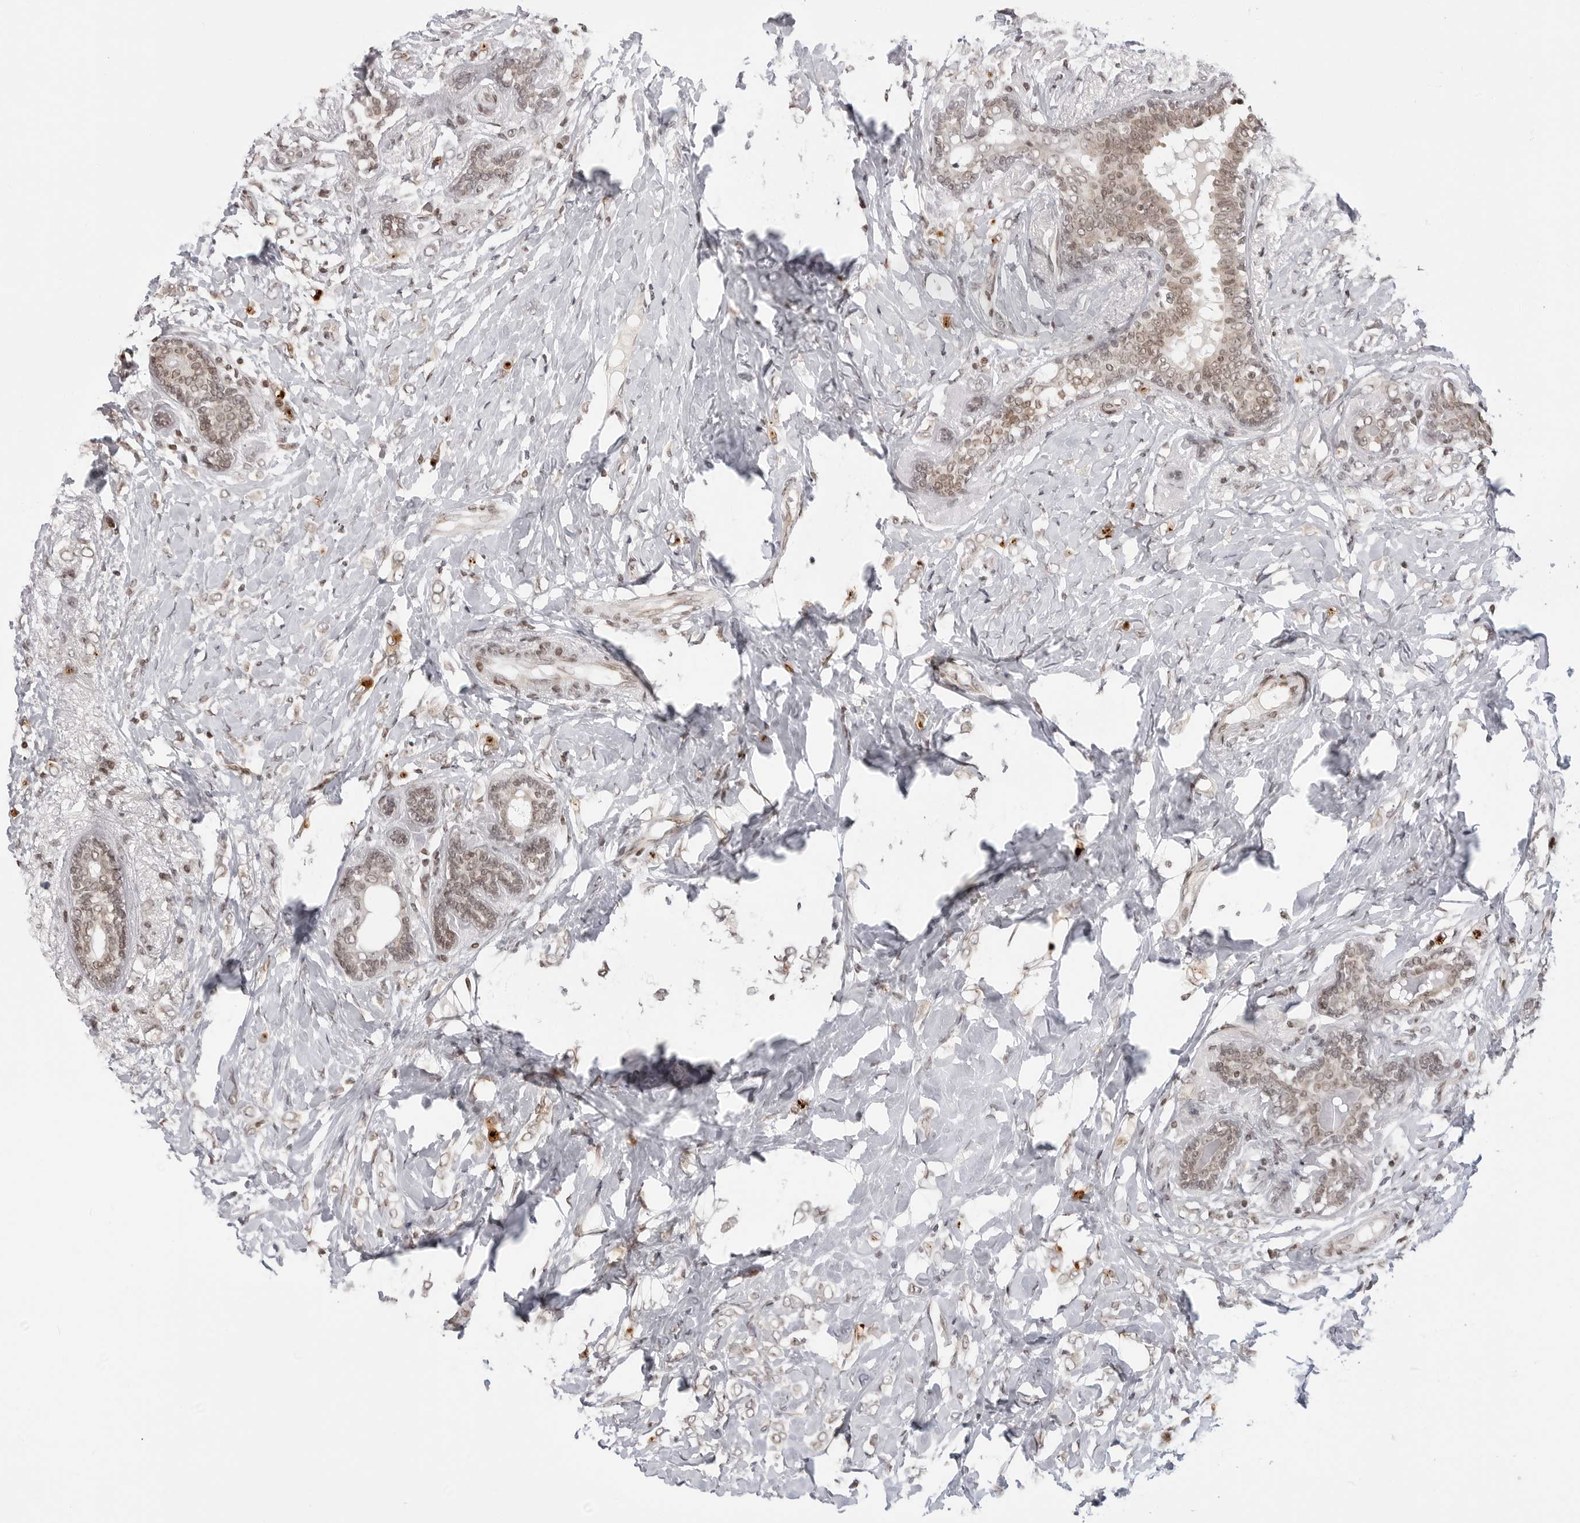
{"staining": {"intensity": "weak", "quantity": "25%-75%", "location": "cytoplasmic/membranous,nuclear"}, "tissue": "breast cancer", "cell_type": "Tumor cells", "image_type": "cancer", "snomed": [{"axis": "morphology", "description": "Normal tissue, NOS"}, {"axis": "morphology", "description": "Lobular carcinoma"}, {"axis": "topography", "description": "Breast"}], "caption": "A brown stain highlights weak cytoplasmic/membranous and nuclear expression of a protein in breast lobular carcinoma tumor cells.", "gene": "C8orf33", "patient": {"sex": "female", "age": 47}}